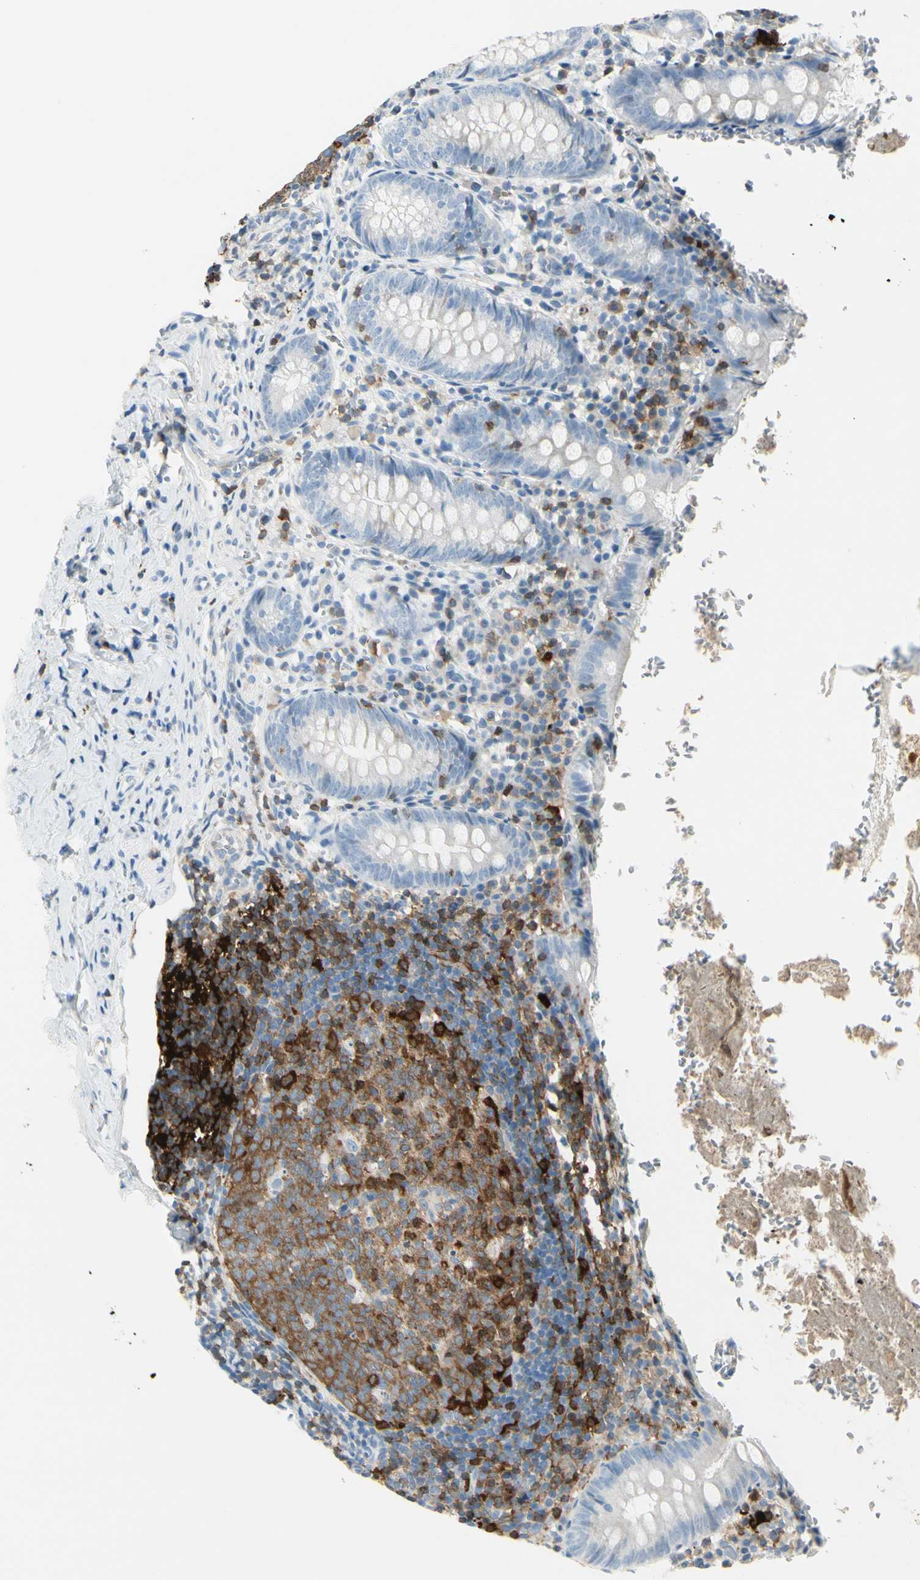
{"staining": {"intensity": "negative", "quantity": "none", "location": "none"}, "tissue": "appendix", "cell_type": "Glandular cells", "image_type": "normal", "snomed": [{"axis": "morphology", "description": "Normal tissue, NOS"}, {"axis": "topography", "description": "Appendix"}], "caption": "Immunohistochemistry image of unremarkable appendix stained for a protein (brown), which shows no staining in glandular cells.", "gene": "TRAF1", "patient": {"sex": "female", "age": 10}}